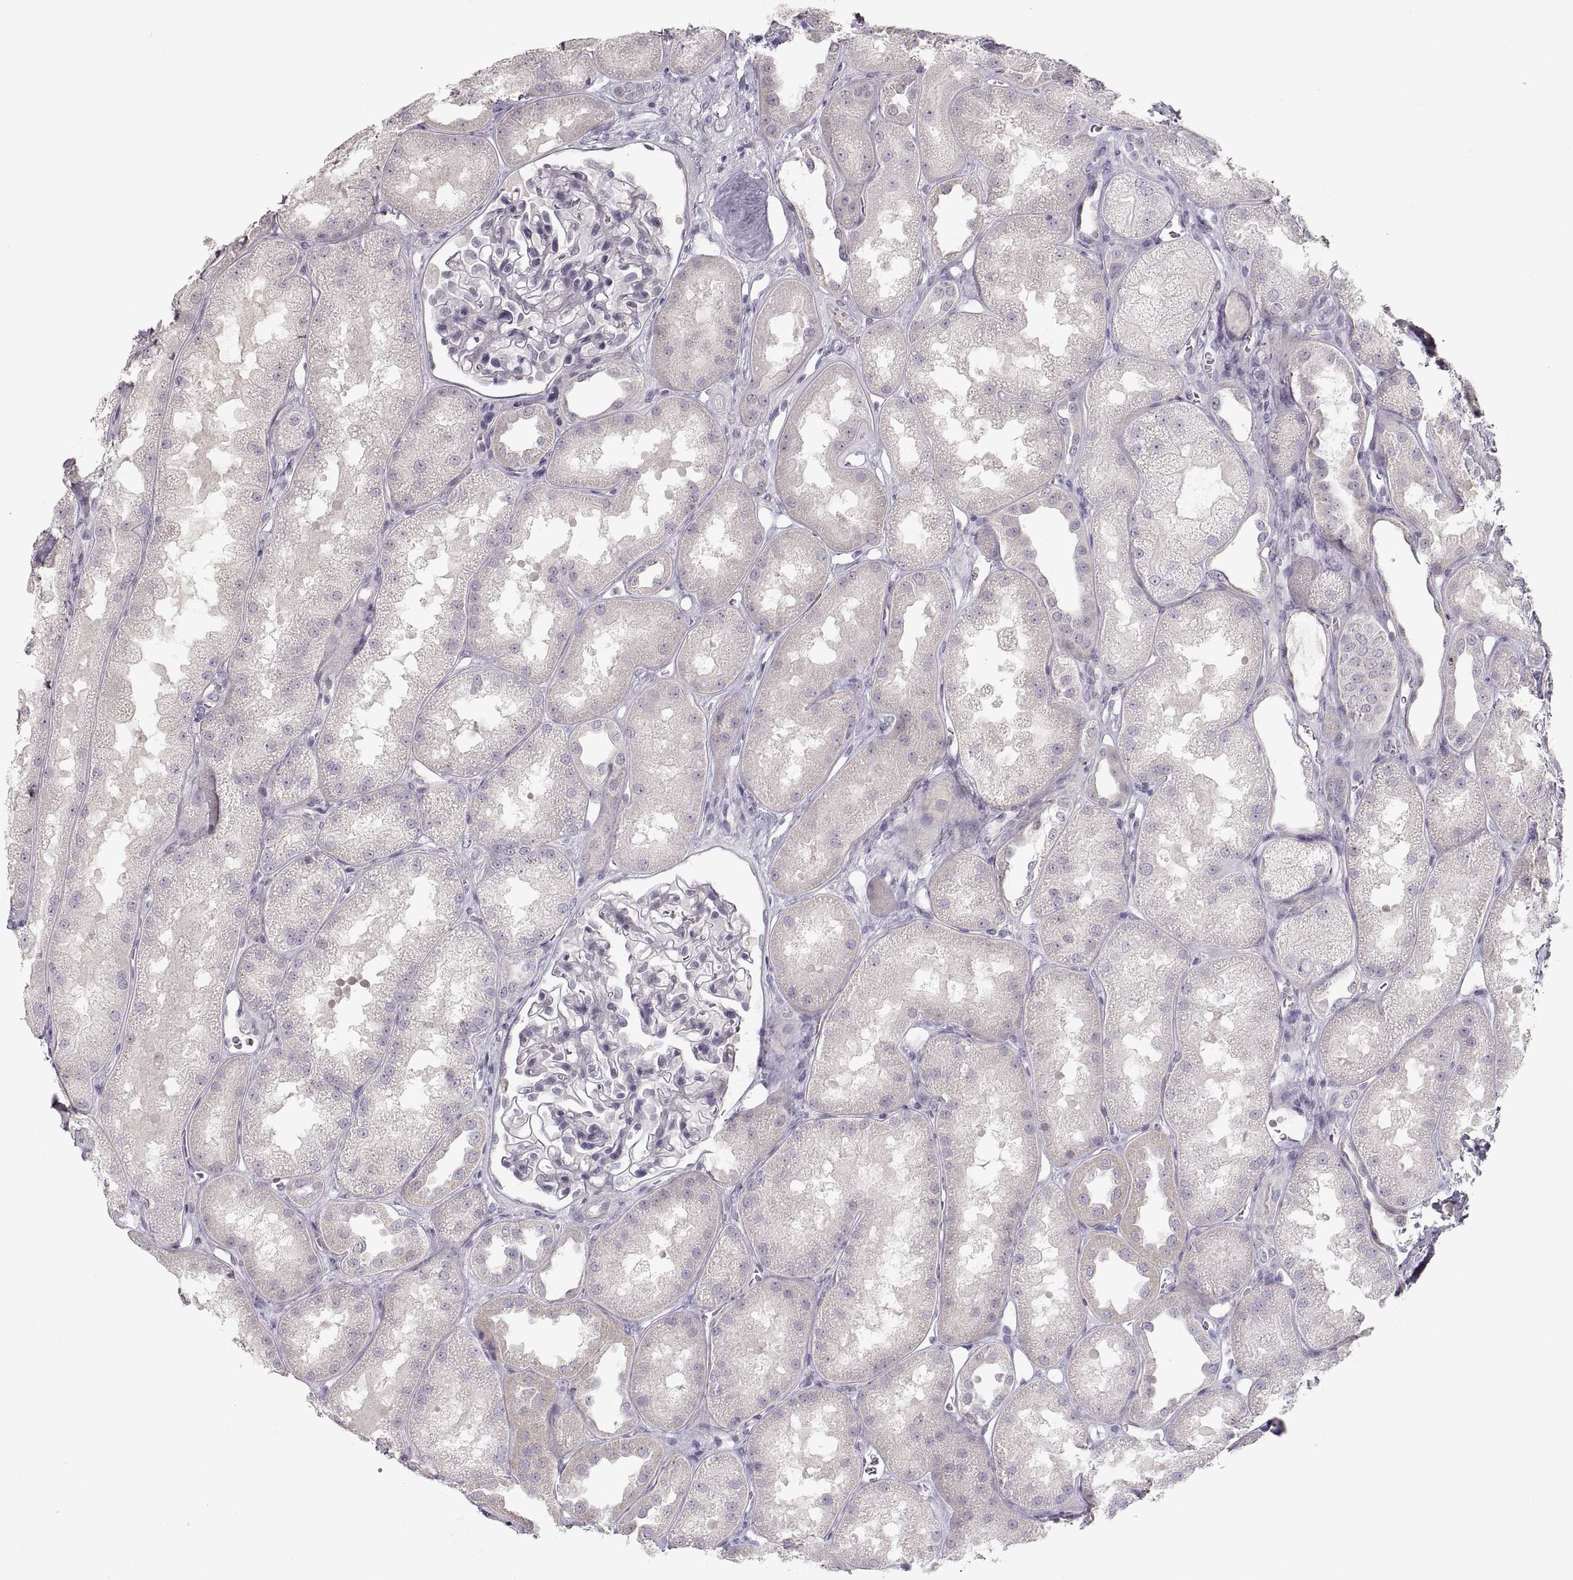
{"staining": {"intensity": "negative", "quantity": "none", "location": "none"}, "tissue": "kidney", "cell_type": "Cells in glomeruli", "image_type": "normal", "snomed": [{"axis": "morphology", "description": "Normal tissue, NOS"}, {"axis": "topography", "description": "Kidney"}], "caption": "Image shows no protein expression in cells in glomeruli of normal kidney. (Brightfield microscopy of DAB (3,3'-diaminobenzidine) immunohistochemistry at high magnification).", "gene": "PCSK2", "patient": {"sex": "male", "age": 61}}